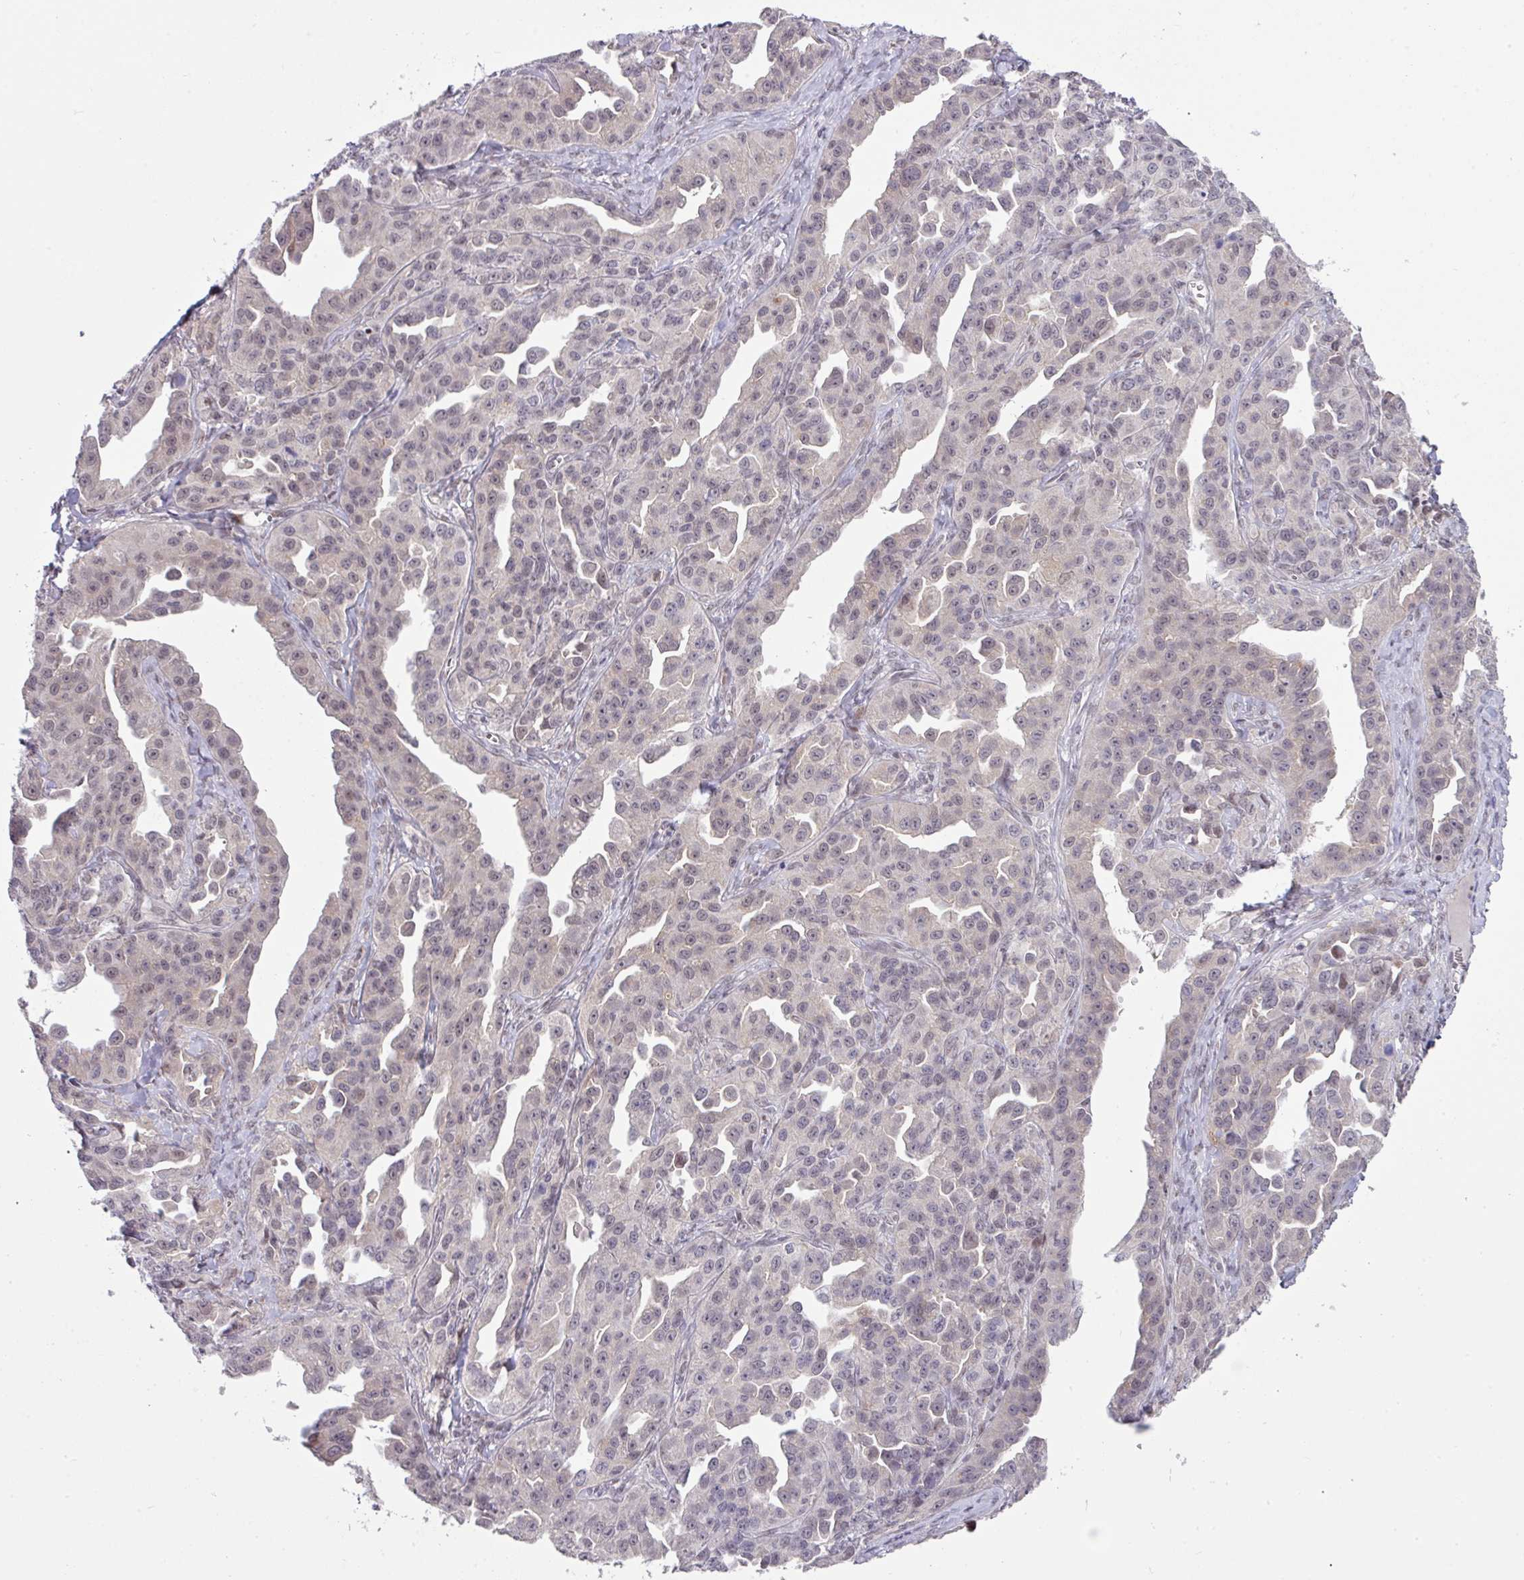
{"staining": {"intensity": "weak", "quantity": ">75%", "location": "nuclear"}, "tissue": "ovarian cancer", "cell_type": "Tumor cells", "image_type": "cancer", "snomed": [{"axis": "morphology", "description": "Cystadenocarcinoma, serous, NOS"}, {"axis": "topography", "description": "Ovary"}], "caption": "Immunohistochemistry (IHC) staining of serous cystadenocarcinoma (ovarian), which shows low levels of weak nuclear expression in about >75% of tumor cells indicating weak nuclear protein positivity. The staining was performed using DAB (brown) for protein detection and nuclei were counterstained in hematoxylin (blue).", "gene": "ANKRD13B", "patient": {"sex": "female", "age": 75}}